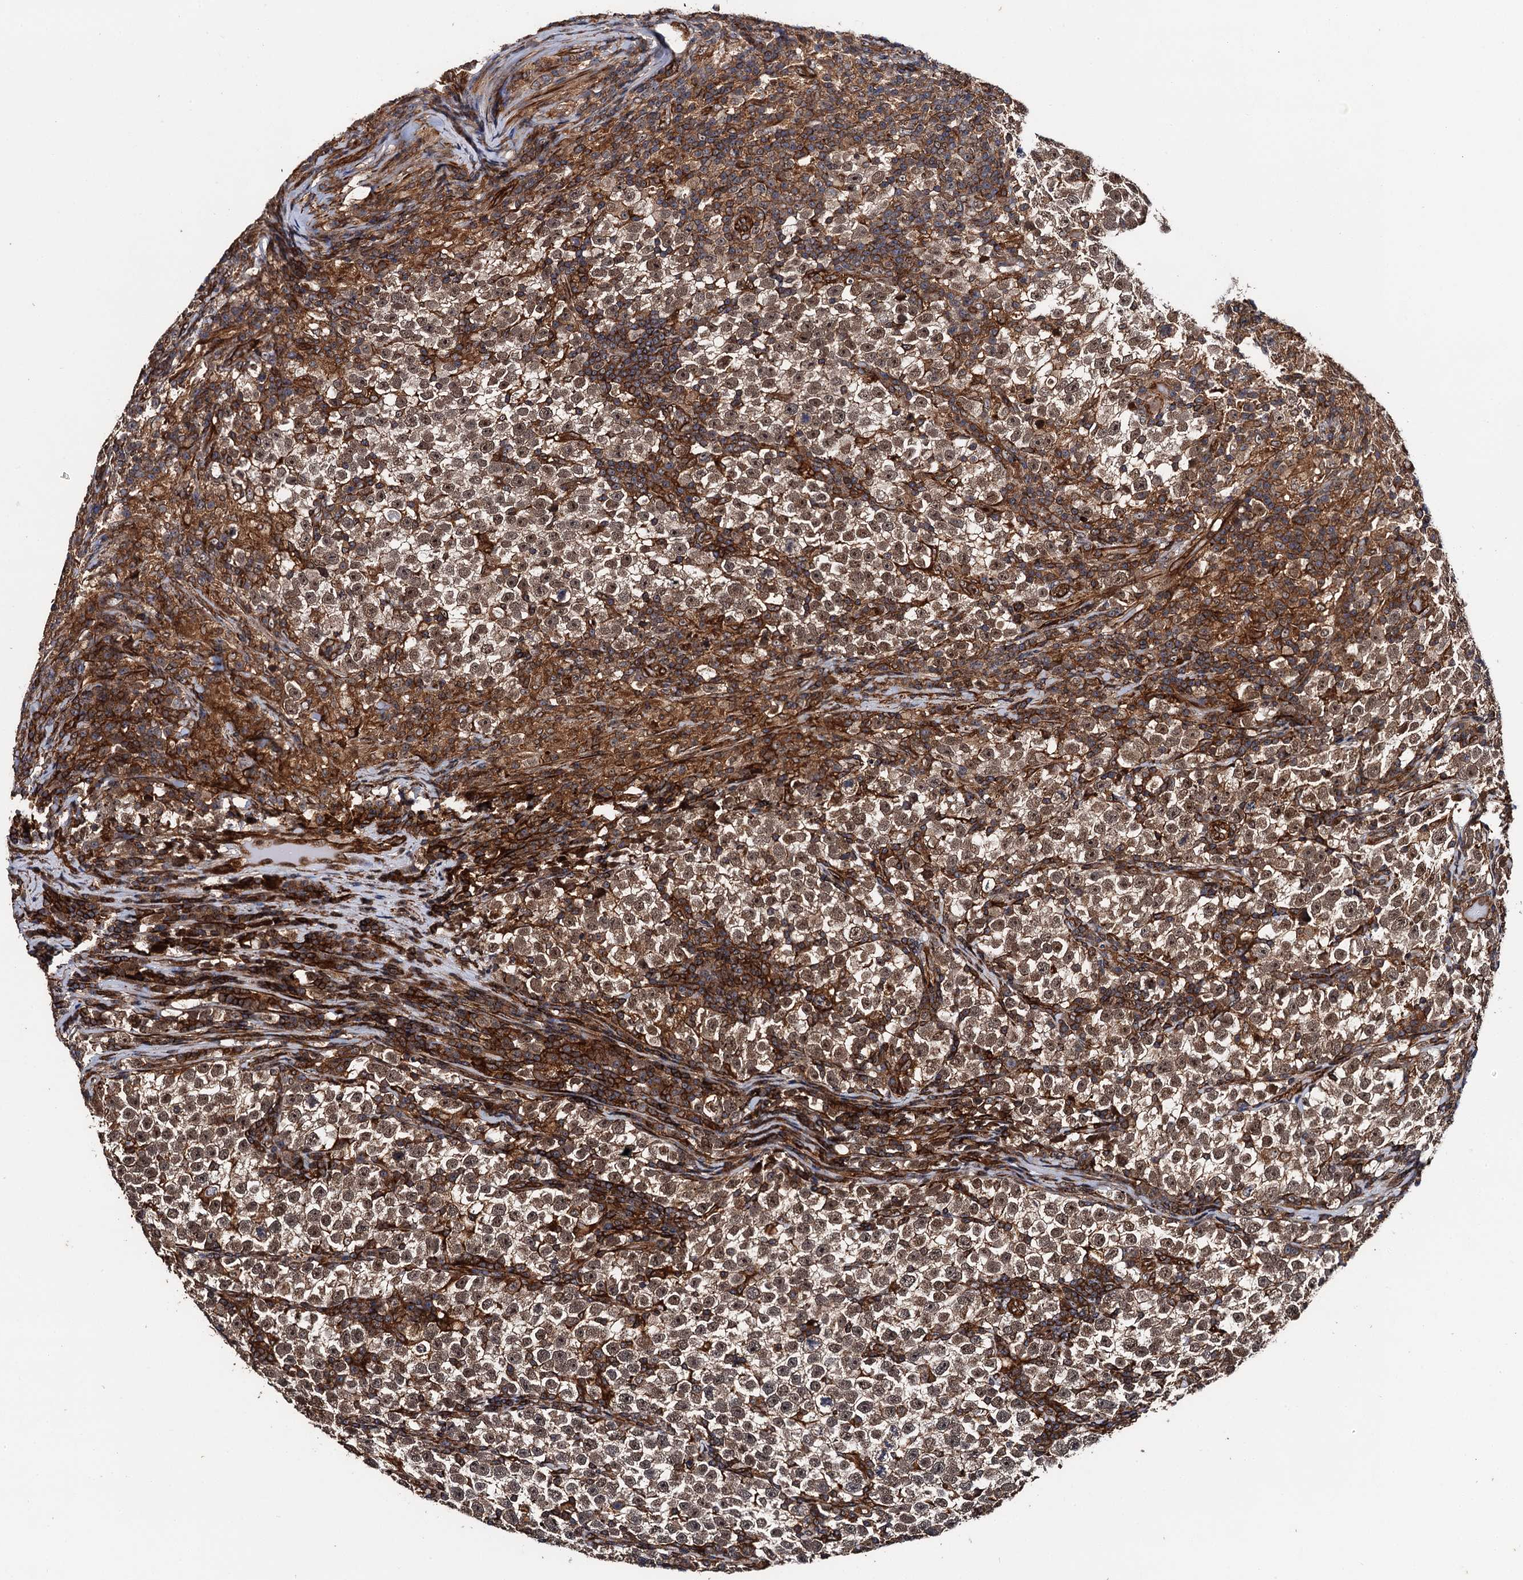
{"staining": {"intensity": "moderate", "quantity": ">75%", "location": "cytoplasmic/membranous,nuclear"}, "tissue": "testis cancer", "cell_type": "Tumor cells", "image_type": "cancer", "snomed": [{"axis": "morphology", "description": "Normal tissue, NOS"}, {"axis": "morphology", "description": "Seminoma, NOS"}, {"axis": "topography", "description": "Testis"}], "caption": "Testis seminoma stained with DAB (3,3'-diaminobenzidine) IHC reveals medium levels of moderate cytoplasmic/membranous and nuclear staining in approximately >75% of tumor cells.", "gene": "BORA", "patient": {"sex": "male", "age": 43}}